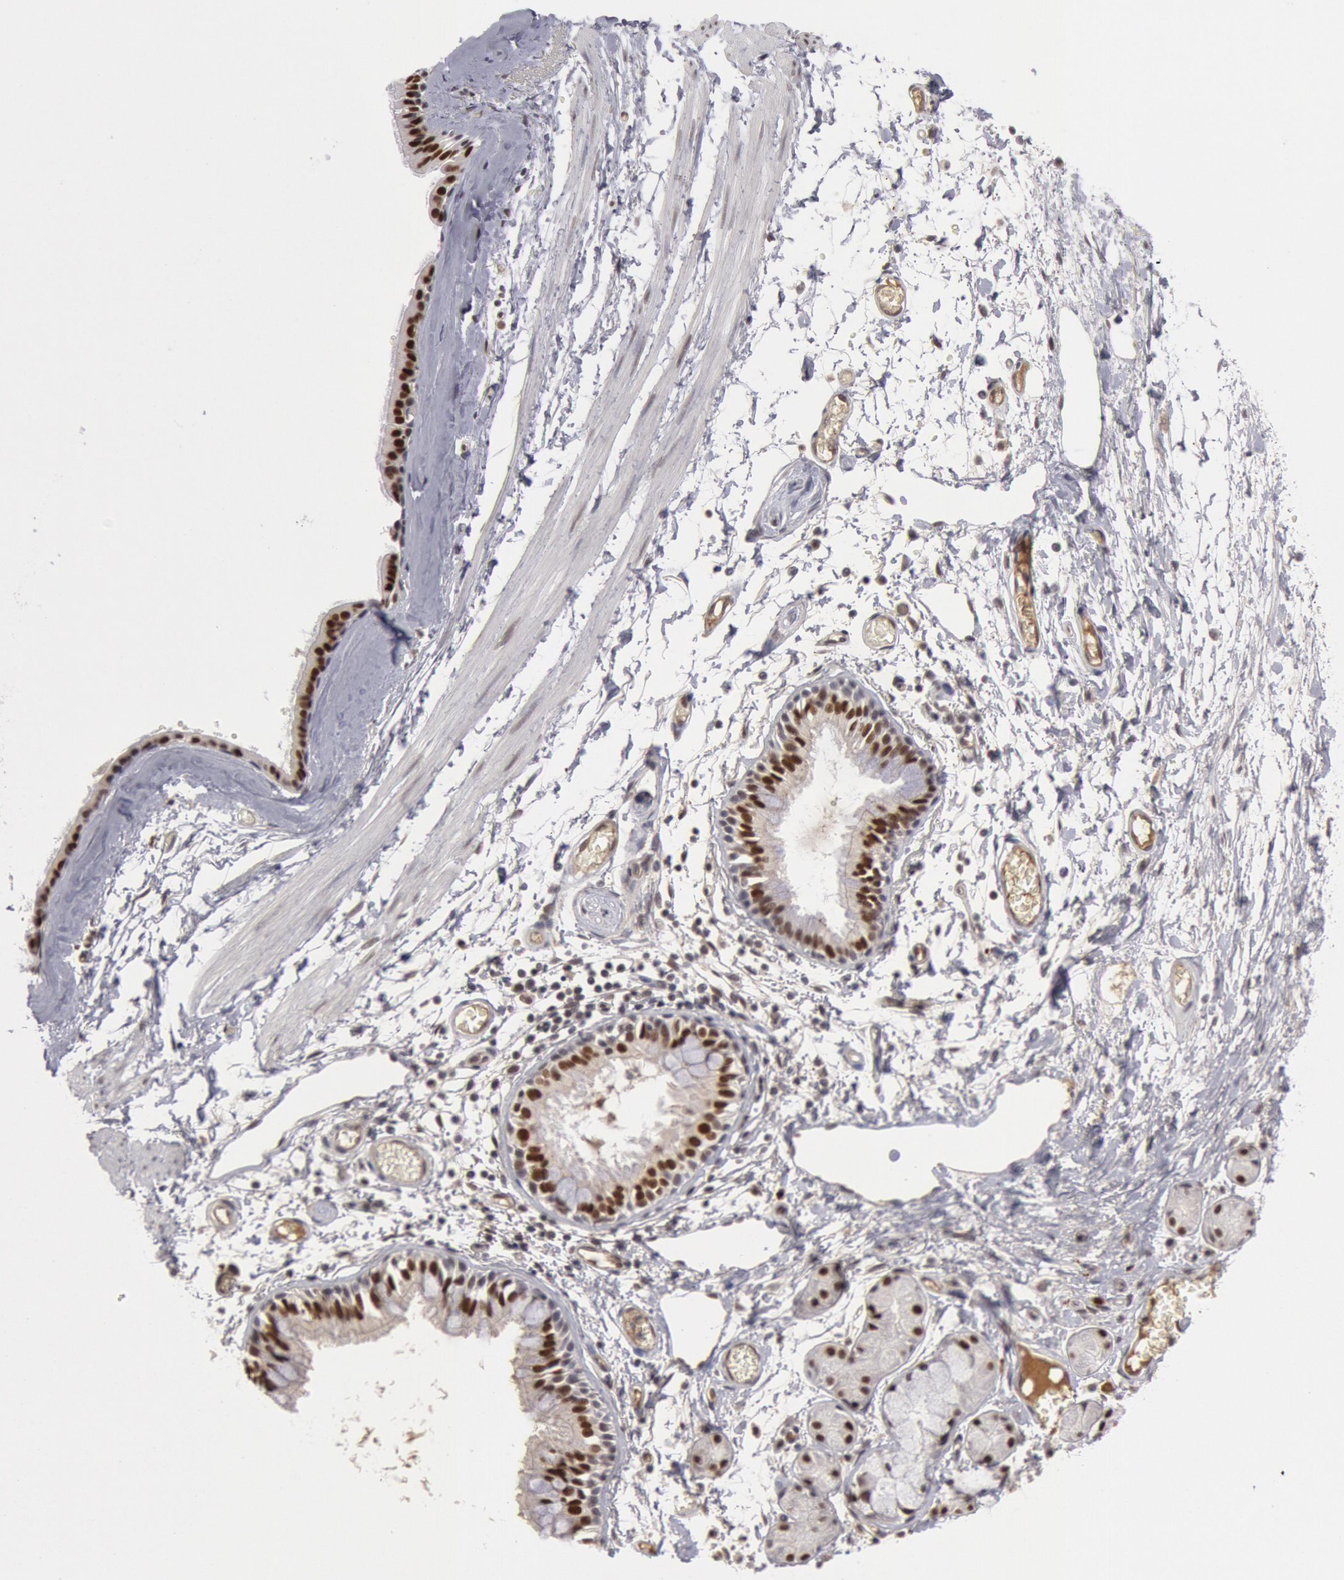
{"staining": {"intensity": "moderate", "quantity": ">75%", "location": "nuclear"}, "tissue": "bronchus", "cell_type": "Respiratory epithelial cells", "image_type": "normal", "snomed": [{"axis": "morphology", "description": "Normal tissue, NOS"}, {"axis": "topography", "description": "Bronchus"}, {"axis": "topography", "description": "Lung"}], "caption": "Immunohistochemical staining of normal bronchus displays moderate nuclear protein expression in approximately >75% of respiratory epithelial cells.", "gene": "PPP4R3B", "patient": {"sex": "female", "age": 56}}